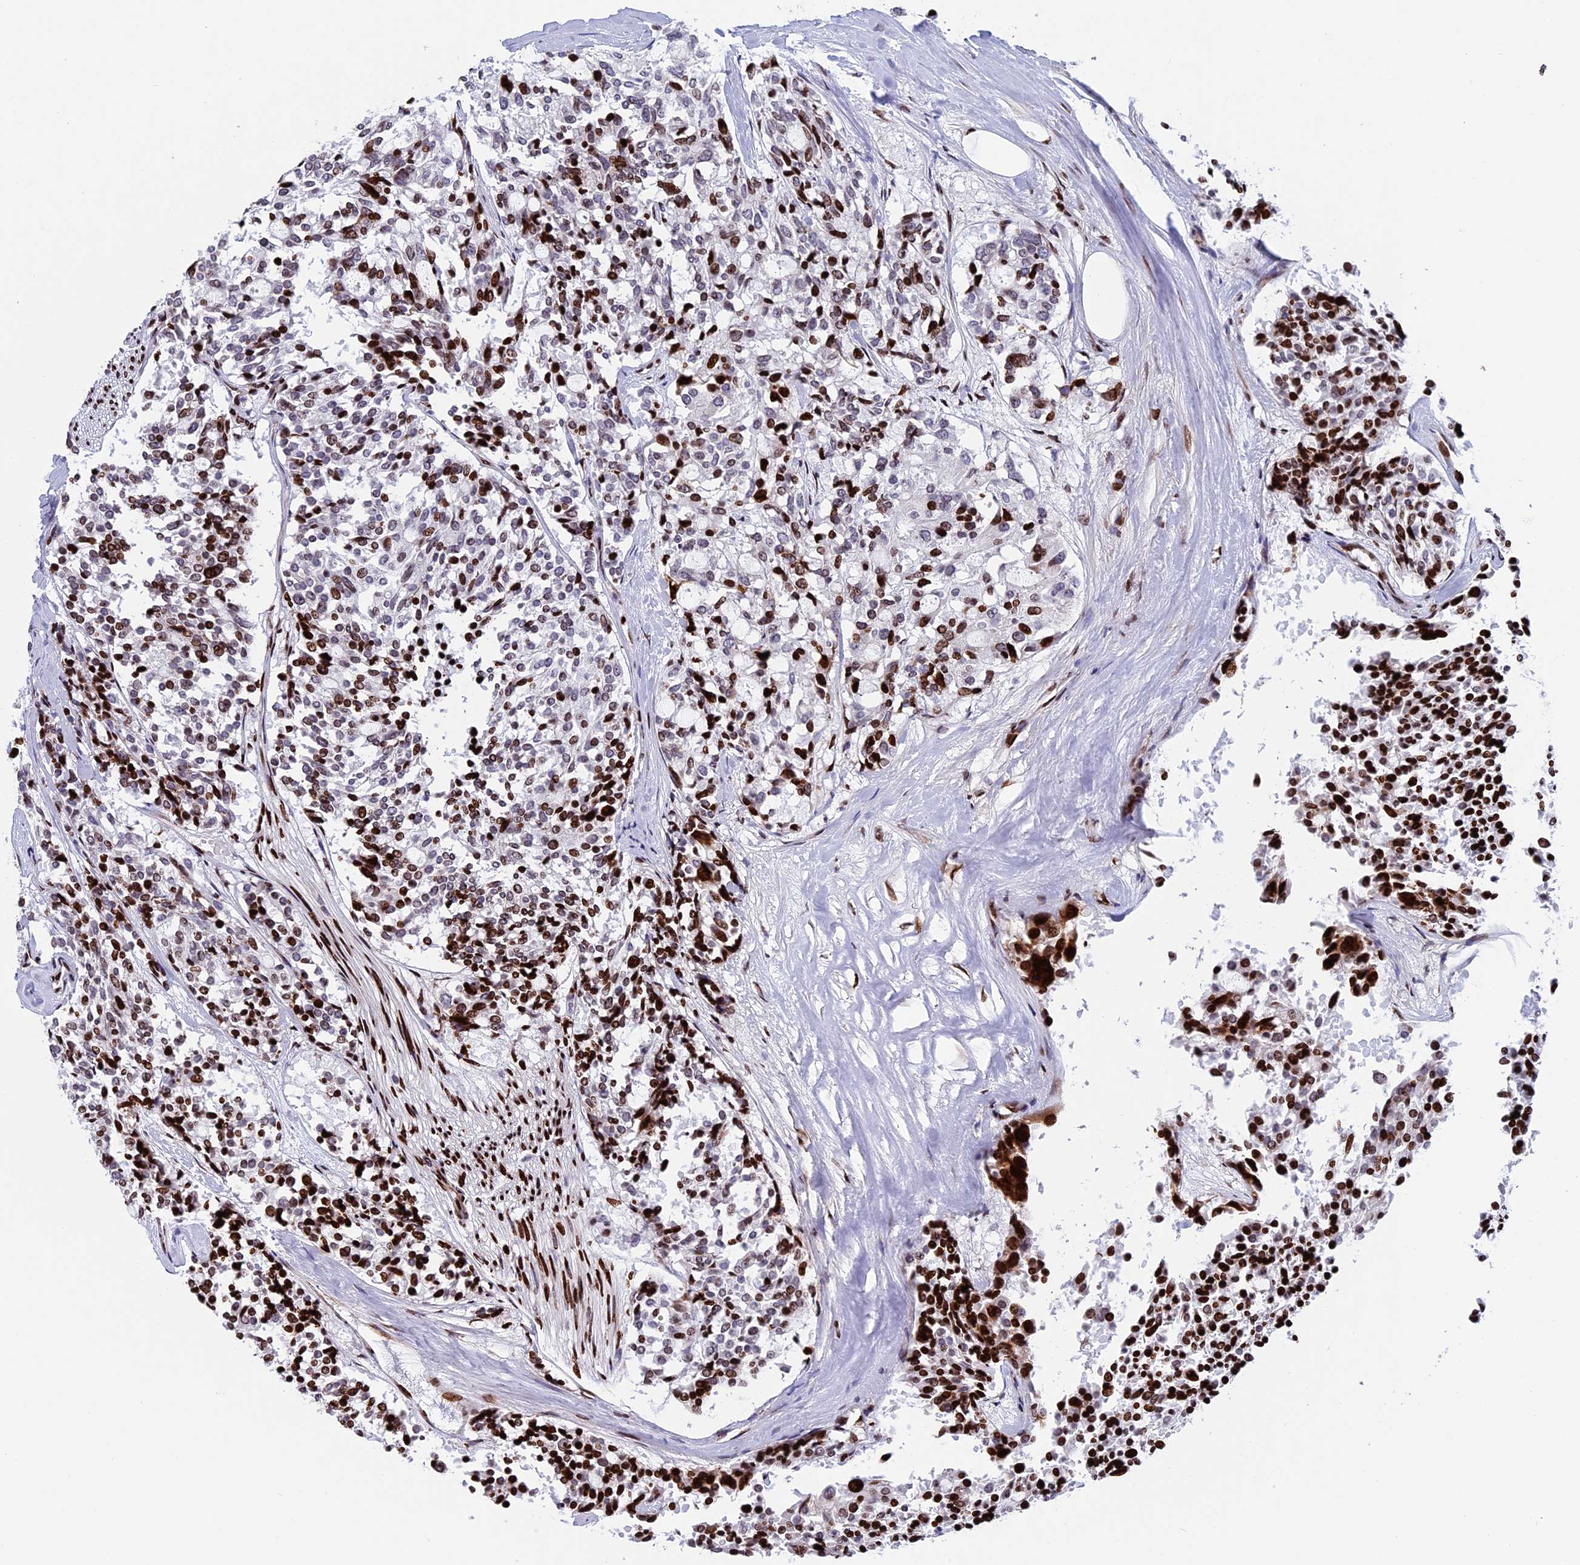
{"staining": {"intensity": "strong", "quantity": "25%-75%", "location": "nuclear"}, "tissue": "carcinoid", "cell_type": "Tumor cells", "image_type": "cancer", "snomed": [{"axis": "morphology", "description": "Carcinoid, malignant, NOS"}, {"axis": "topography", "description": "Pancreas"}], "caption": "Tumor cells display high levels of strong nuclear staining in approximately 25%-75% of cells in carcinoid. The staining was performed using DAB (3,3'-diaminobenzidine) to visualize the protein expression in brown, while the nuclei were stained in blue with hematoxylin (Magnification: 20x).", "gene": "BTBD3", "patient": {"sex": "female", "age": 54}}